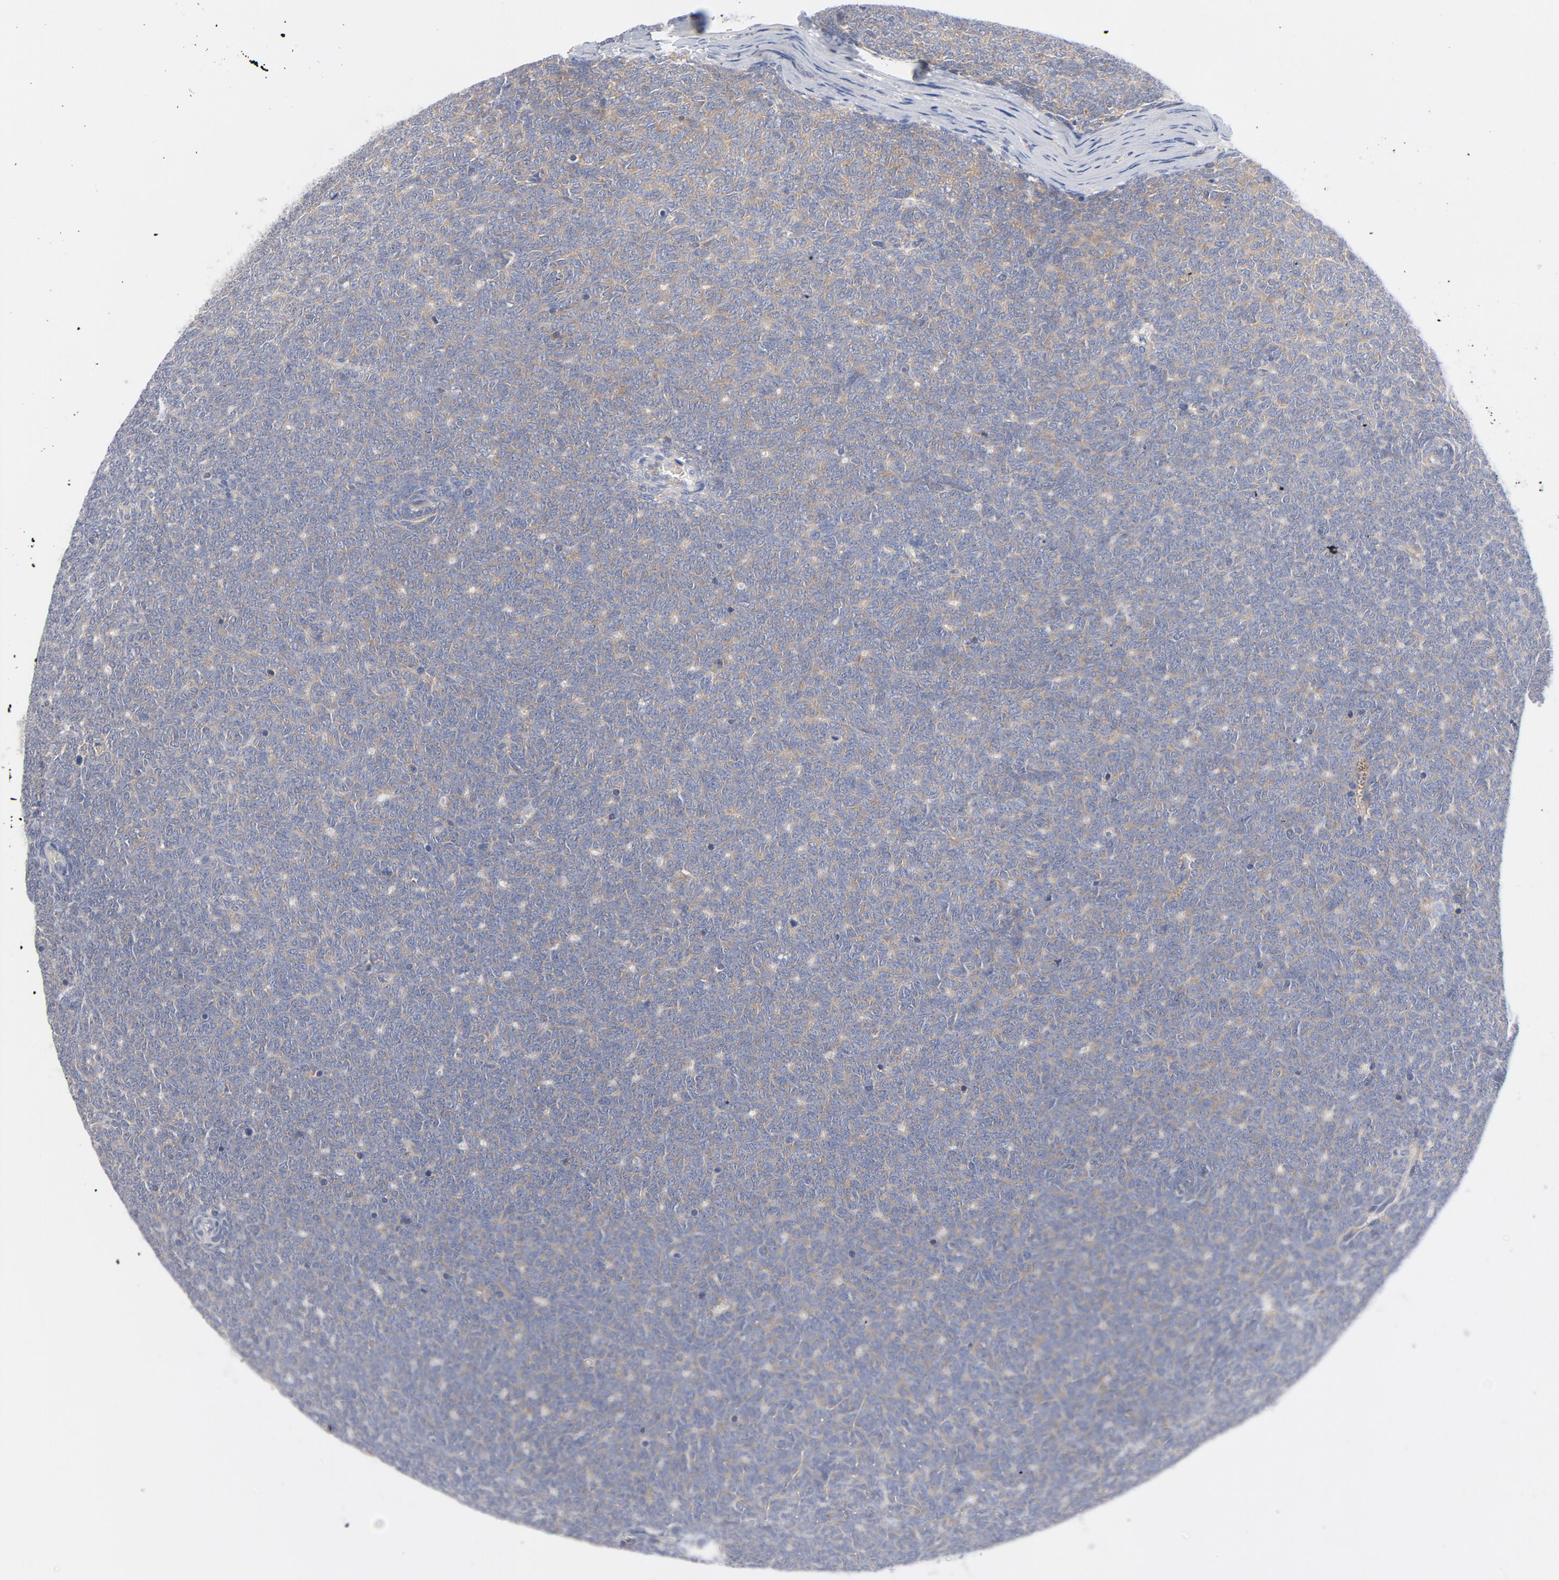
{"staining": {"intensity": "moderate", "quantity": "<25%", "location": "cytoplasmic/membranous"}, "tissue": "renal cancer", "cell_type": "Tumor cells", "image_type": "cancer", "snomed": [{"axis": "morphology", "description": "Neoplasm, malignant, NOS"}, {"axis": "topography", "description": "Kidney"}], "caption": "Protein expression analysis of renal malignant neoplasm reveals moderate cytoplasmic/membranous expression in approximately <25% of tumor cells.", "gene": "CD86", "patient": {"sex": "male", "age": 28}}